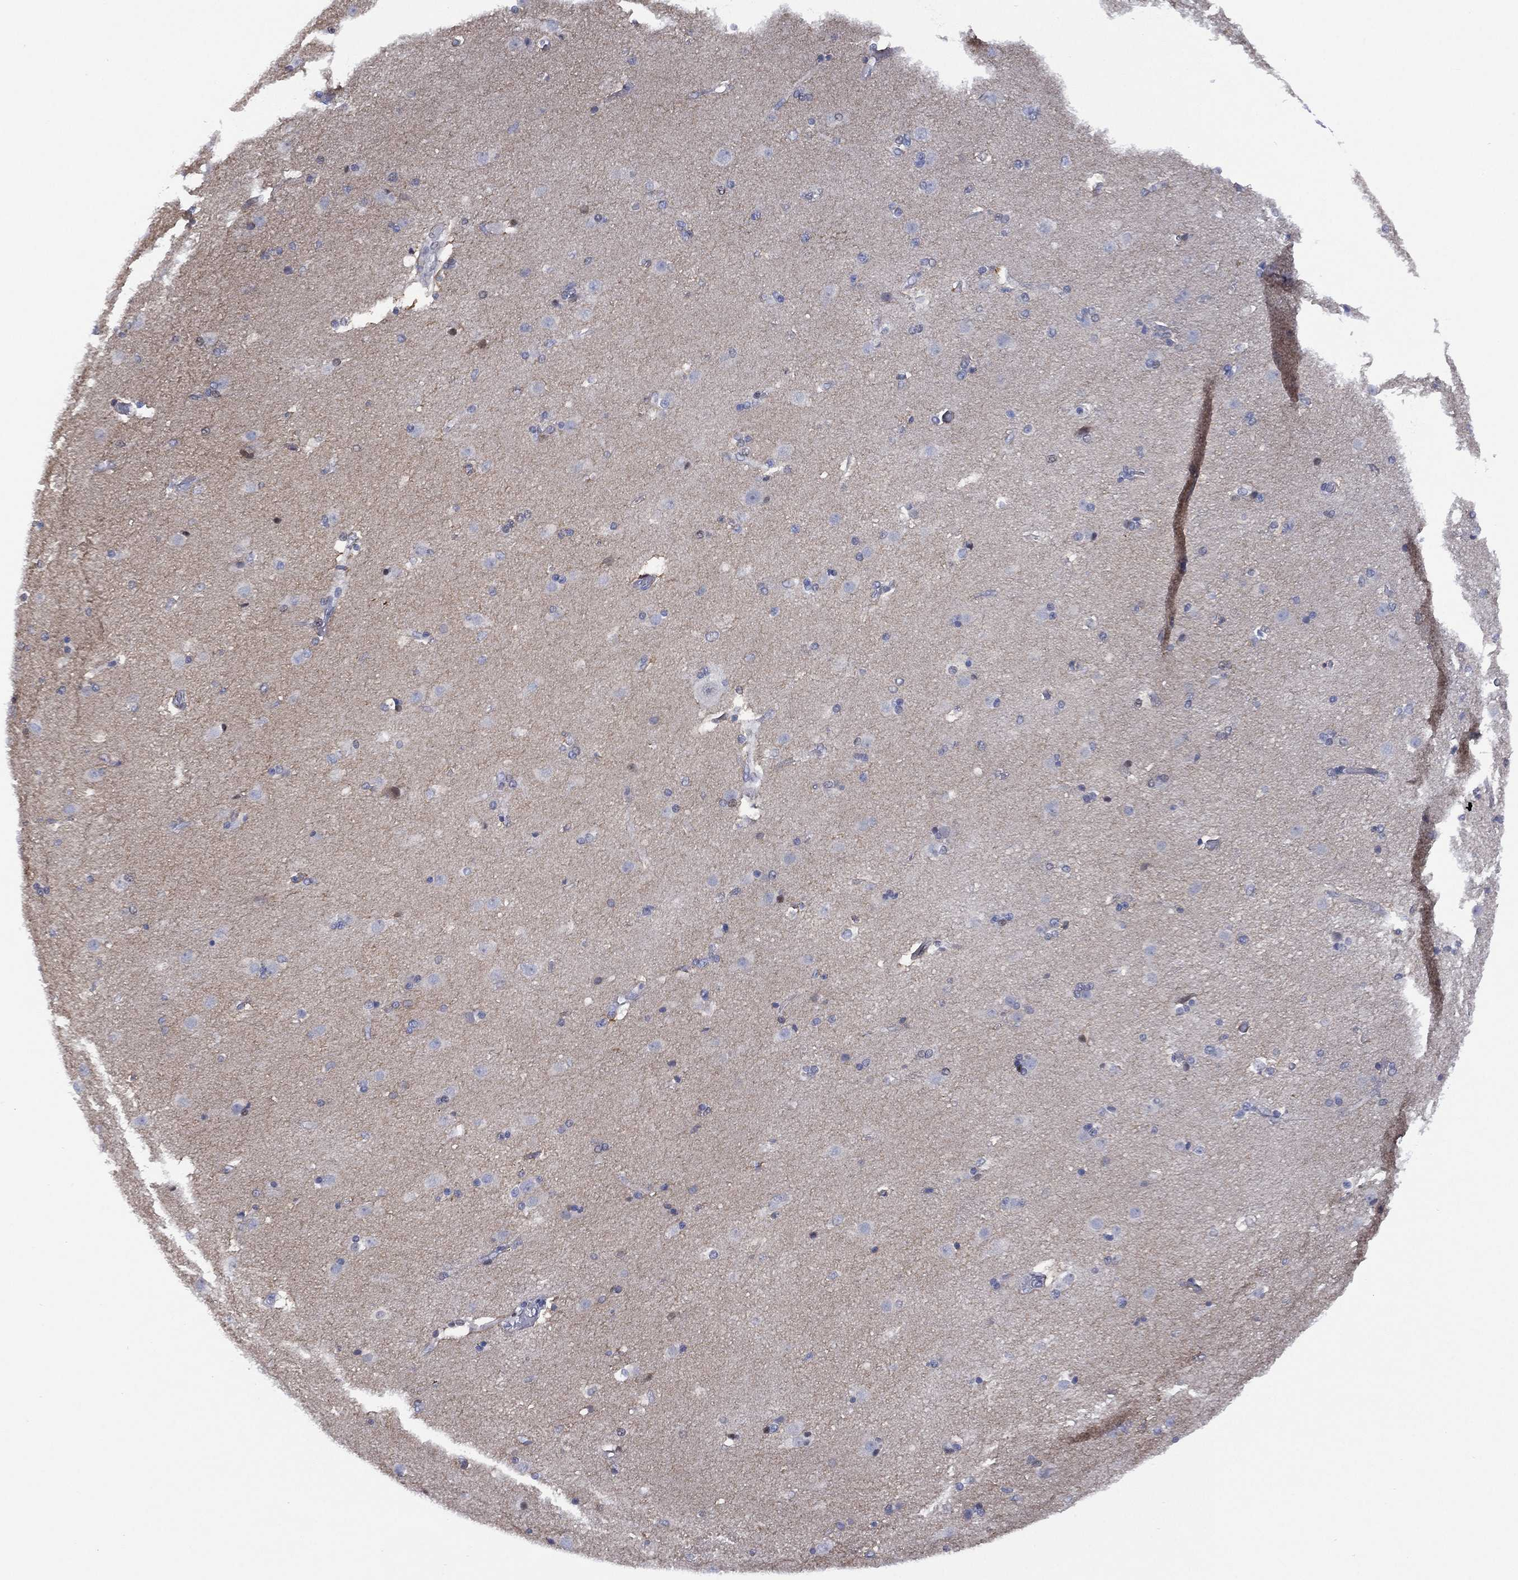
{"staining": {"intensity": "negative", "quantity": "none", "location": "none"}, "tissue": "caudate", "cell_type": "Glial cells", "image_type": "normal", "snomed": [{"axis": "morphology", "description": "Normal tissue, NOS"}, {"axis": "topography", "description": "Lateral ventricle wall"}], "caption": "The photomicrograph shows no staining of glial cells in benign caudate.", "gene": "SLC4A4", "patient": {"sex": "male", "age": 54}}